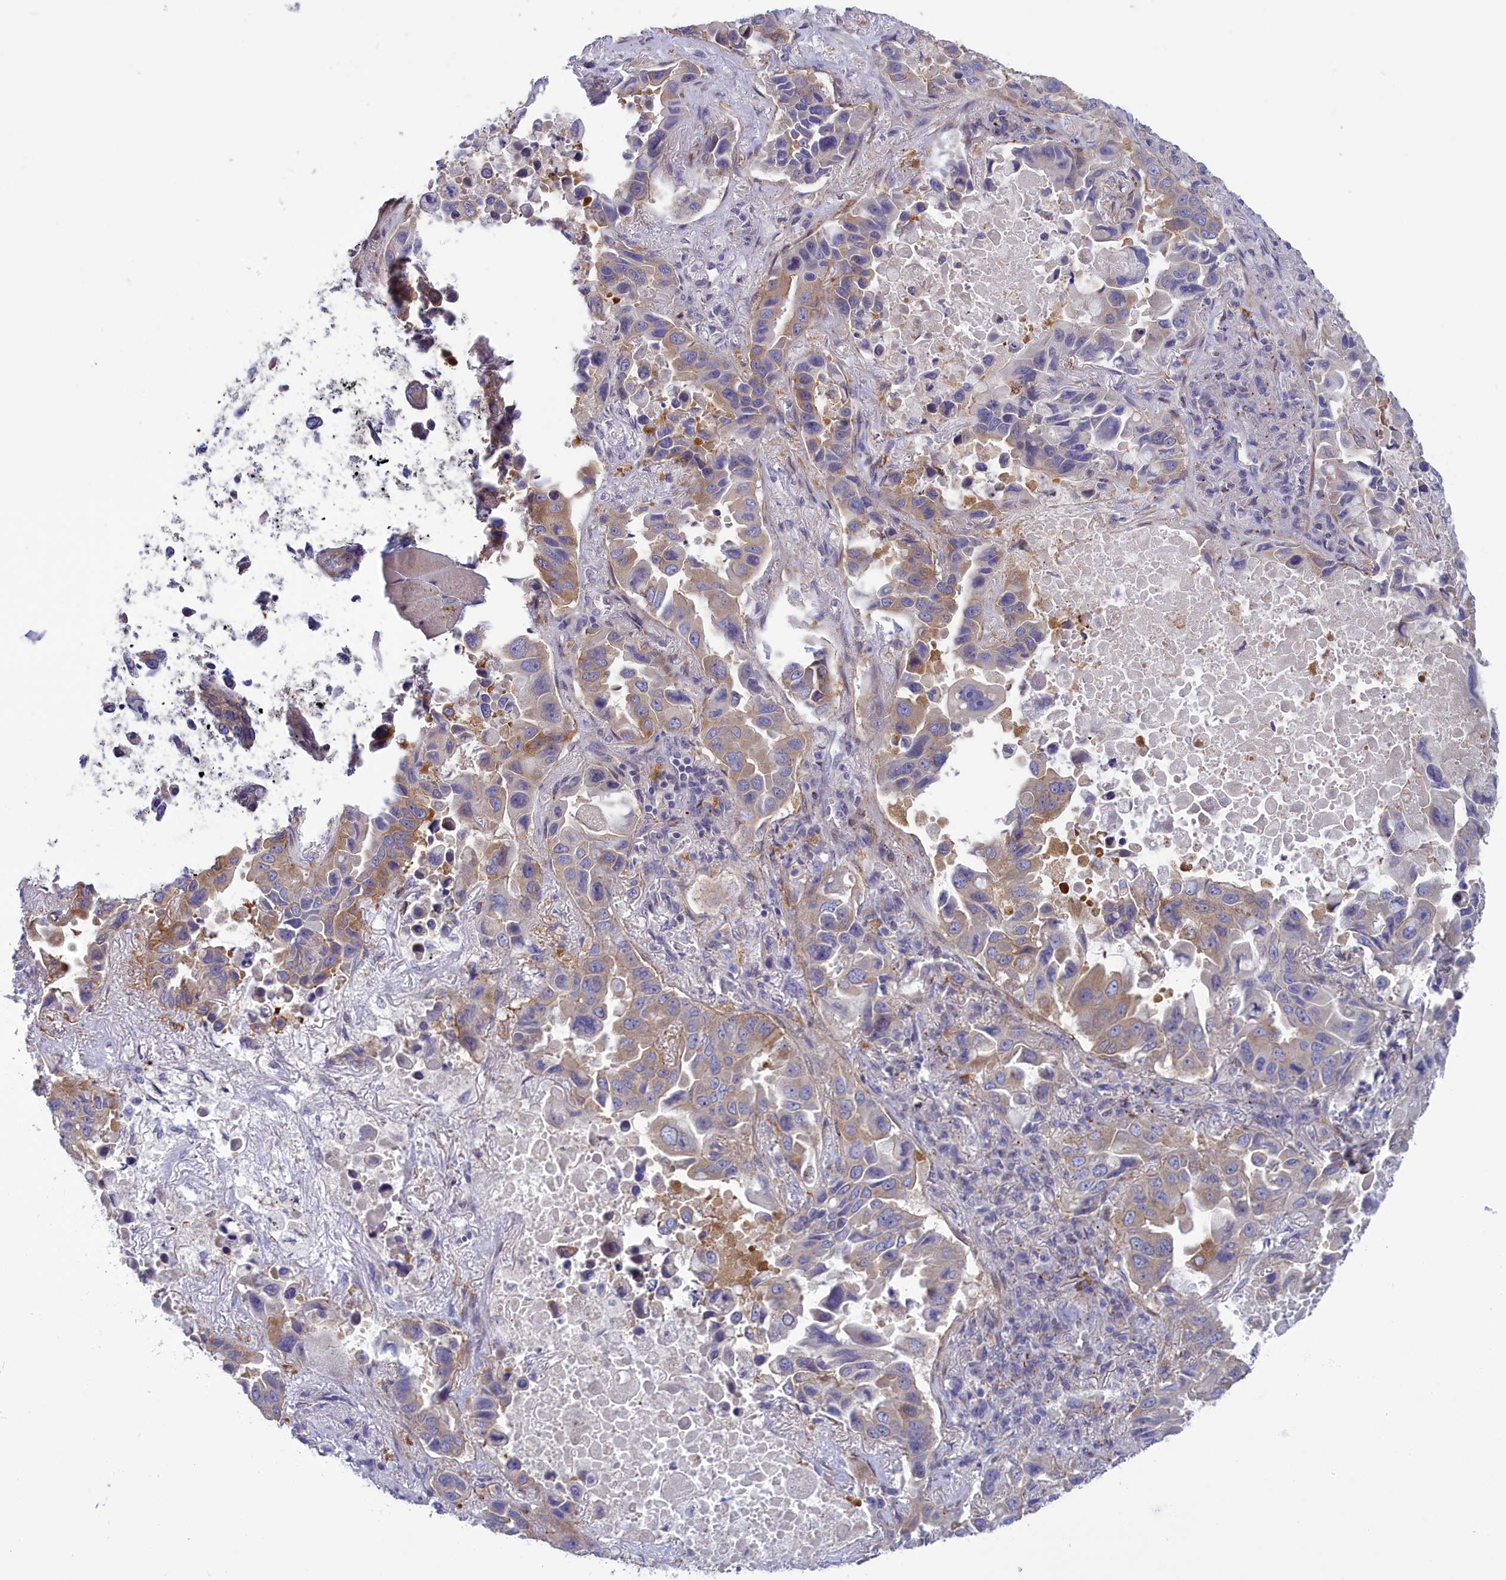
{"staining": {"intensity": "moderate", "quantity": "<25%", "location": "cytoplasmic/membranous"}, "tissue": "lung cancer", "cell_type": "Tumor cells", "image_type": "cancer", "snomed": [{"axis": "morphology", "description": "Adenocarcinoma, NOS"}, {"axis": "topography", "description": "Lung"}], "caption": "Immunohistochemical staining of lung cancer reveals moderate cytoplasmic/membranous protein expression in about <25% of tumor cells.", "gene": "CORO2A", "patient": {"sex": "male", "age": 64}}